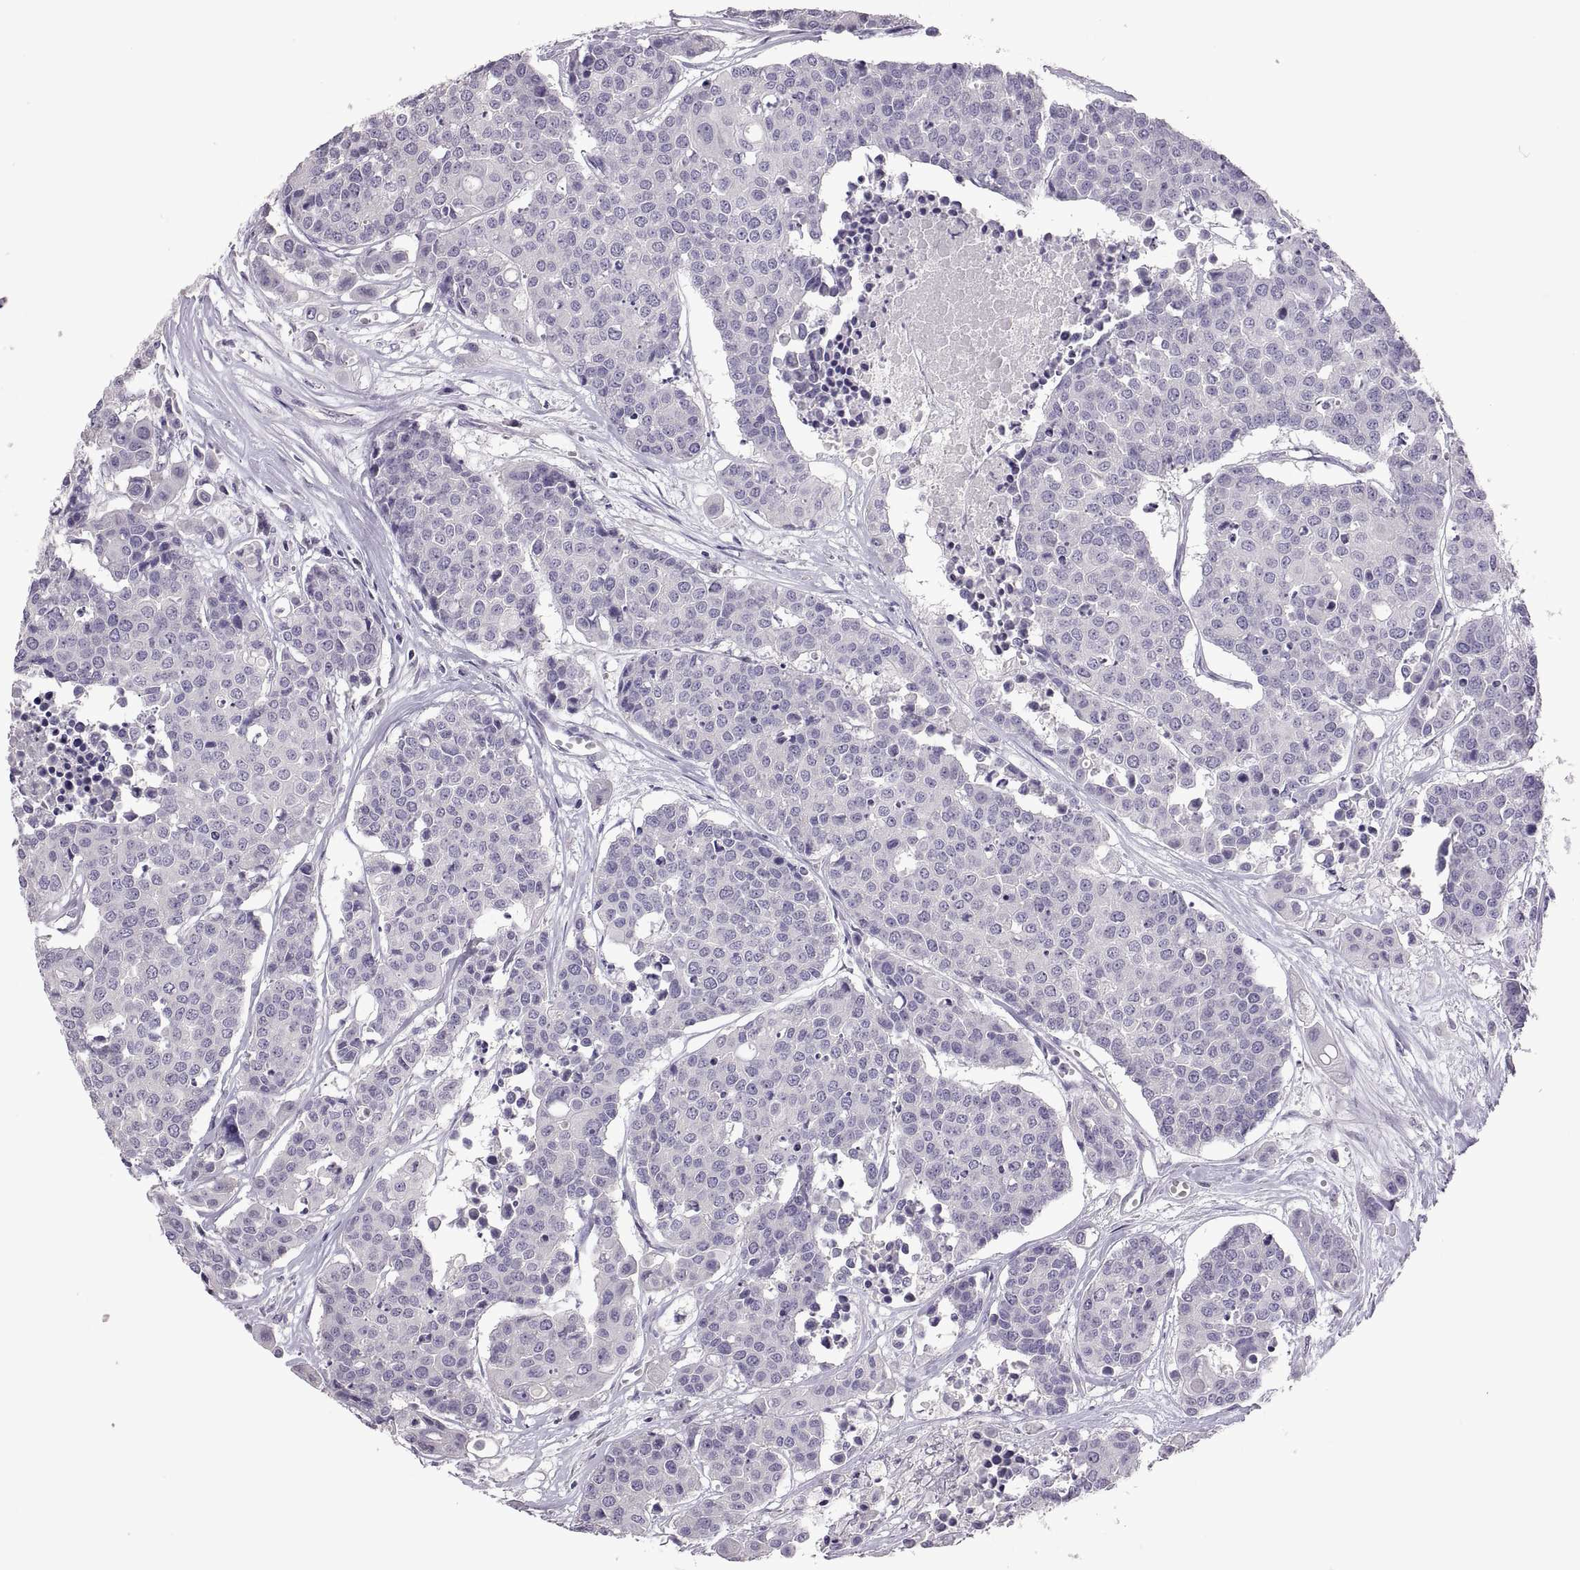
{"staining": {"intensity": "negative", "quantity": "none", "location": "none"}, "tissue": "carcinoid", "cell_type": "Tumor cells", "image_type": "cancer", "snomed": [{"axis": "morphology", "description": "Carcinoid, malignant, NOS"}, {"axis": "topography", "description": "Colon"}], "caption": "The histopathology image reveals no significant staining in tumor cells of malignant carcinoid.", "gene": "TBX19", "patient": {"sex": "male", "age": 81}}